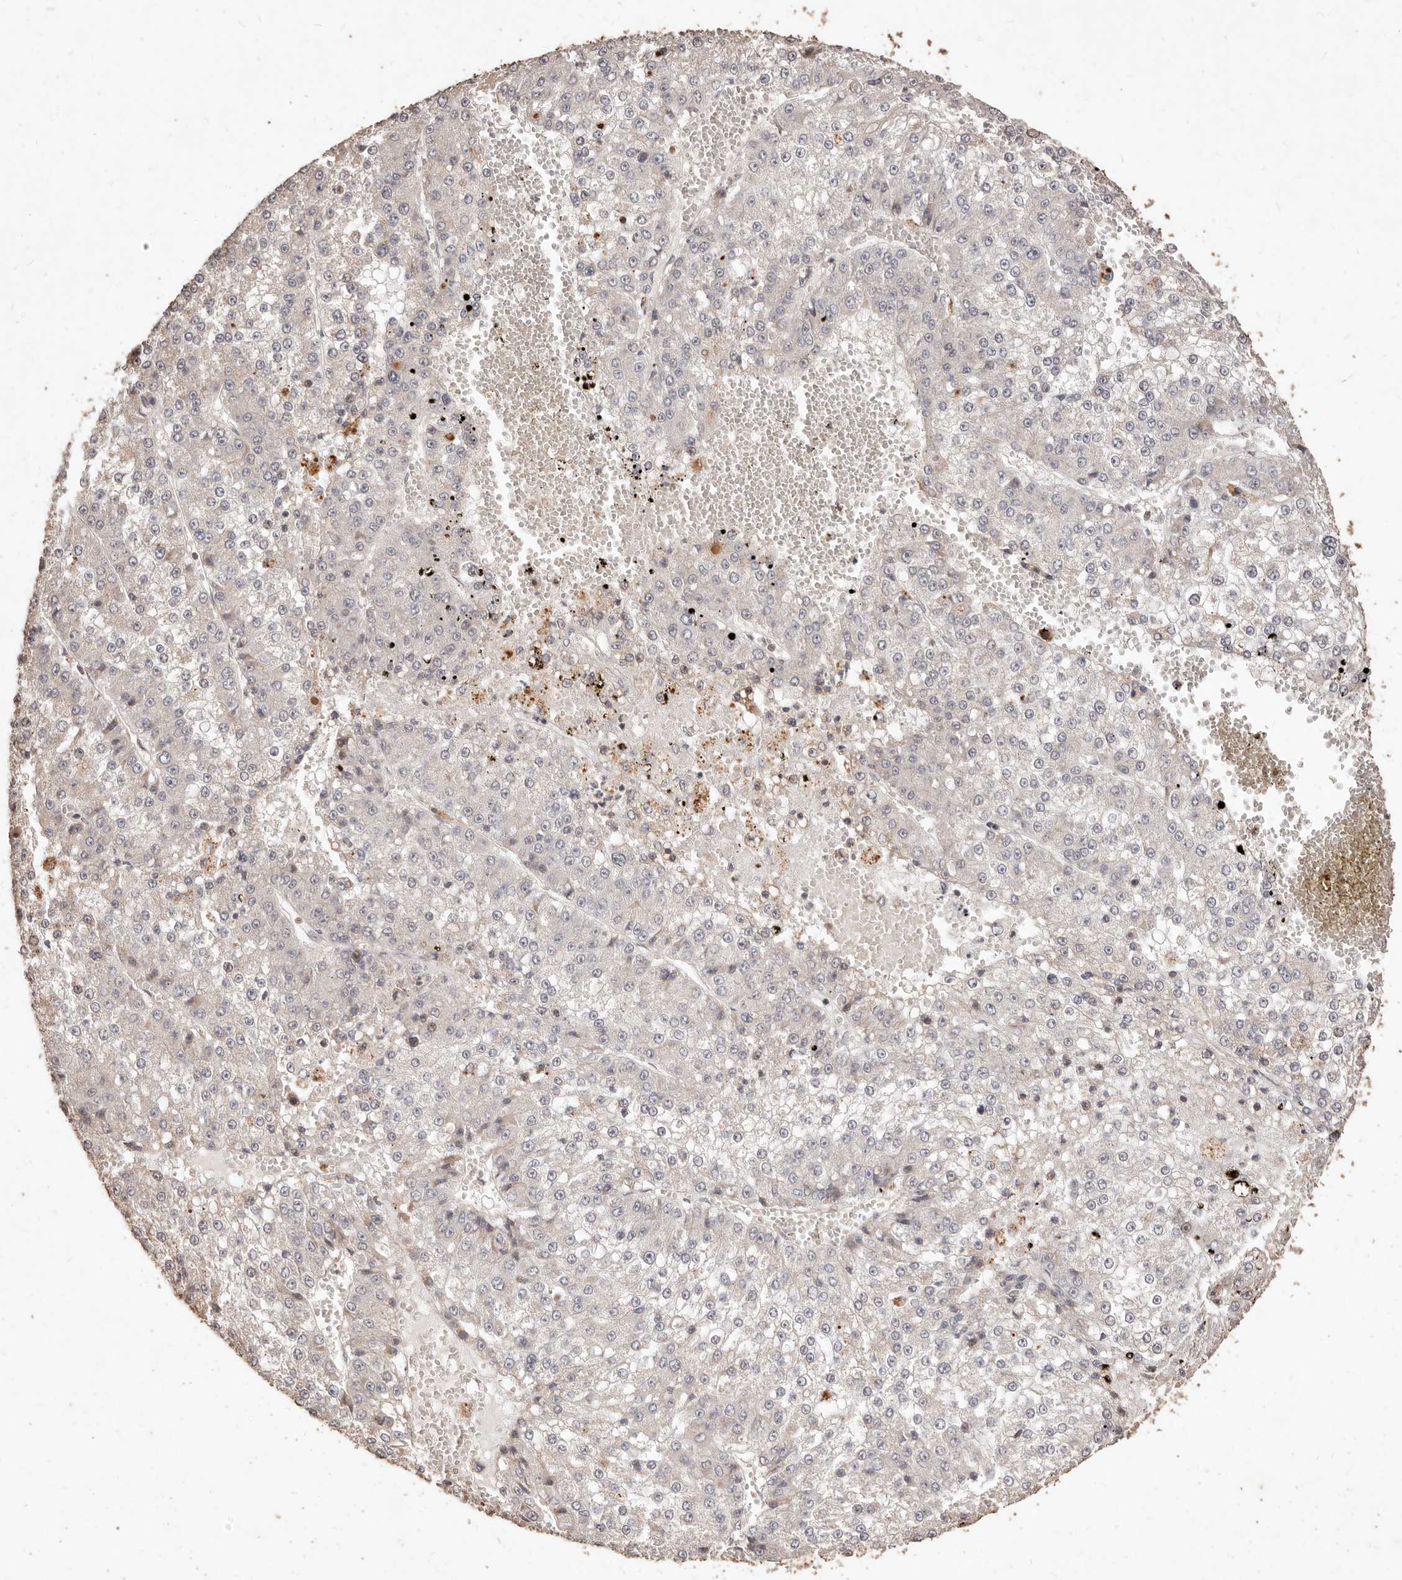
{"staining": {"intensity": "negative", "quantity": "none", "location": "none"}, "tissue": "liver cancer", "cell_type": "Tumor cells", "image_type": "cancer", "snomed": [{"axis": "morphology", "description": "Carcinoma, Hepatocellular, NOS"}, {"axis": "topography", "description": "Liver"}], "caption": "Protein analysis of hepatocellular carcinoma (liver) reveals no significant expression in tumor cells.", "gene": "KIF9", "patient": {"sex": "female", "age": 73}}